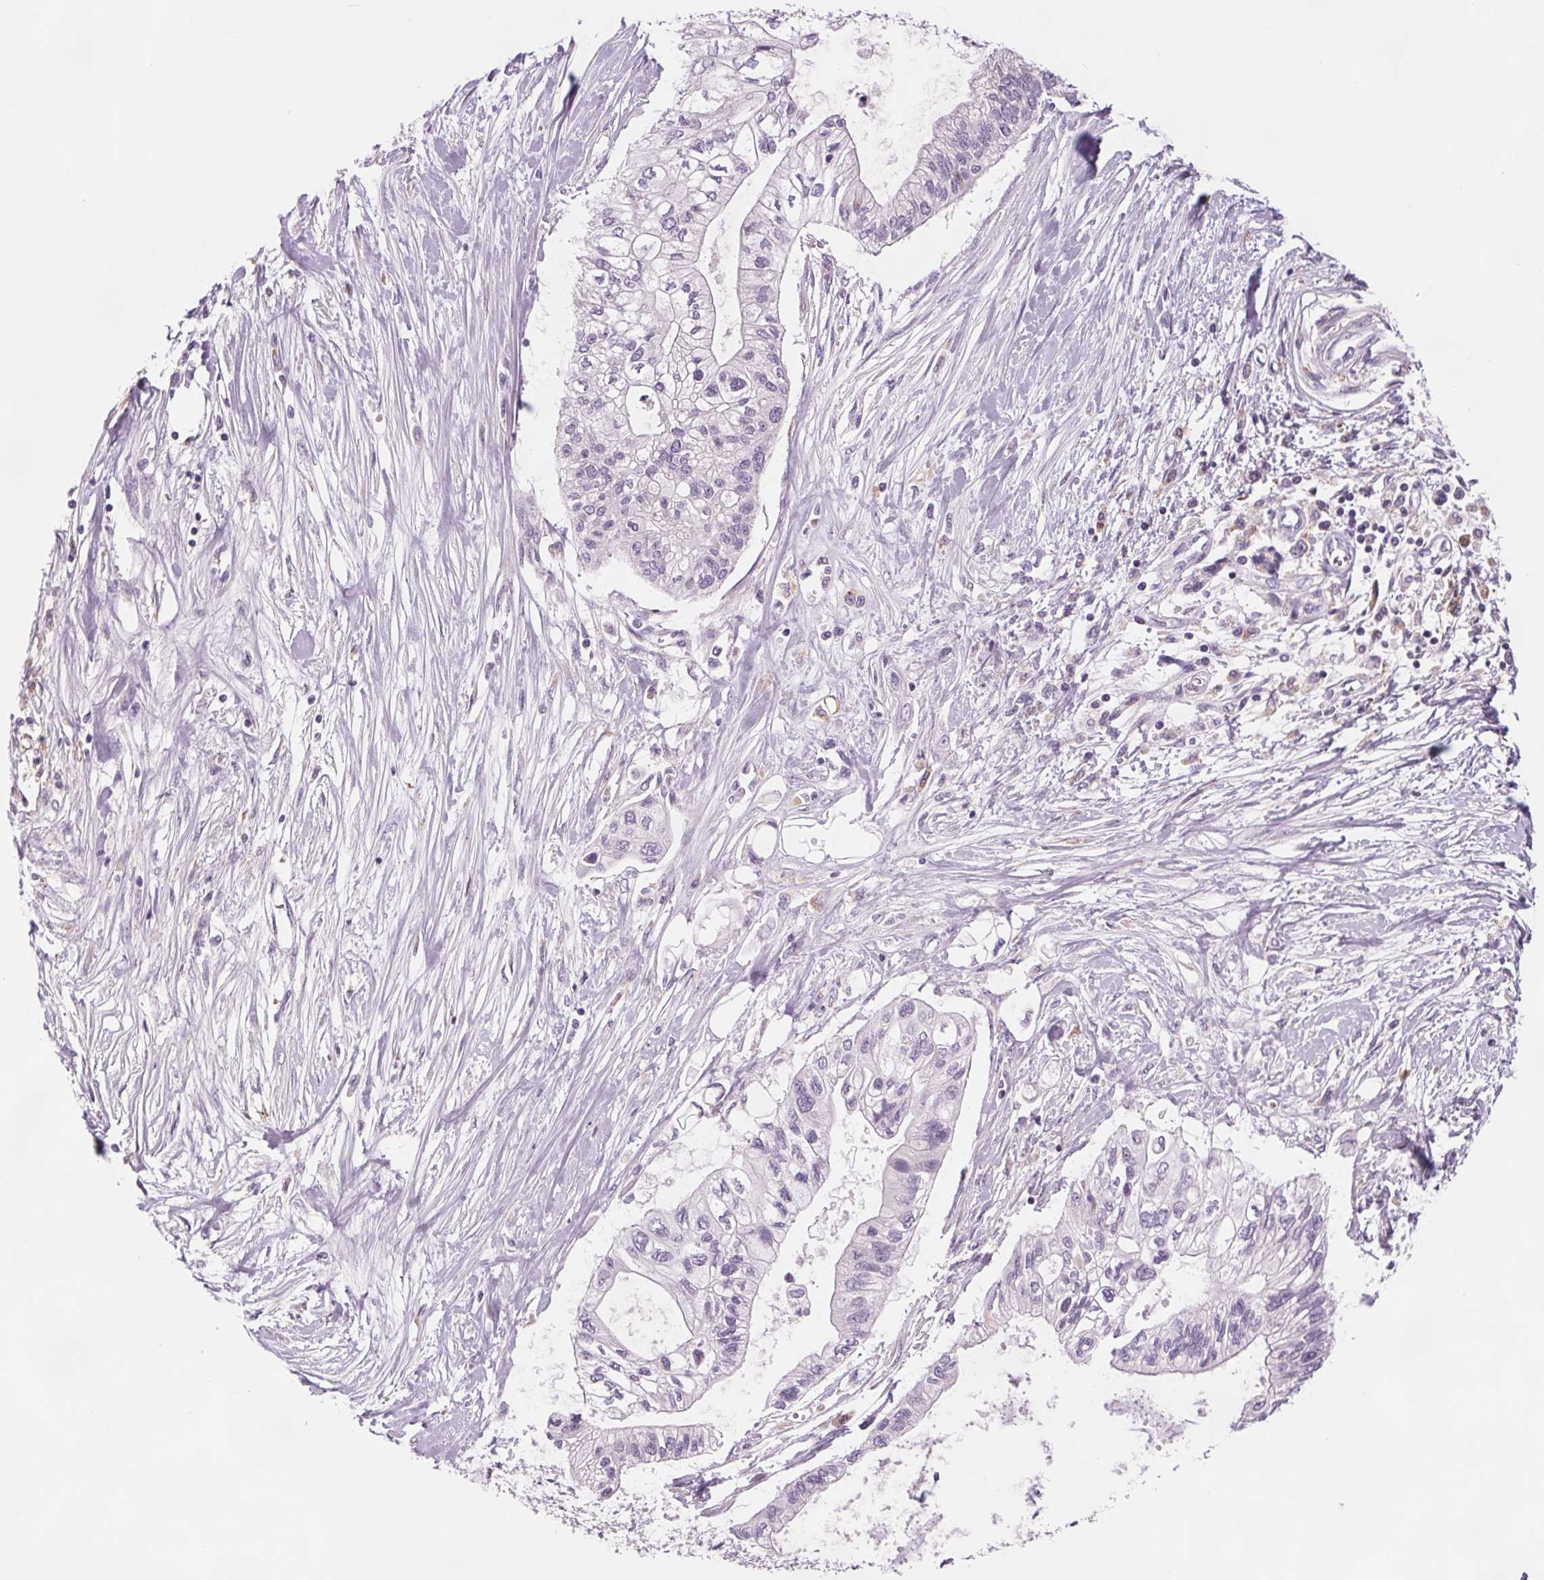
{"staining": {"intensity": "negative", "quantity": "none", "location": "none"}, "tissue": "pancreatic cancer", "cell_type": "Tumor cells", "image_type": "cancer", "snomed": [{"axis": "morphology", "description": "Adenocarcinoma, NOS"}, {"axis": "topography", "description": "Pancreas"}], "caption": "Immunohistochemical staining of human pancreatic cancer (adenocarcinoma) displays no significant staining in tumor cells. (Brightfield microscopy of DAB immunohistochemistry (IHC) at high magnification).", "gene": "SAMD5", "patient": {"sex": "female", "age": 77}}